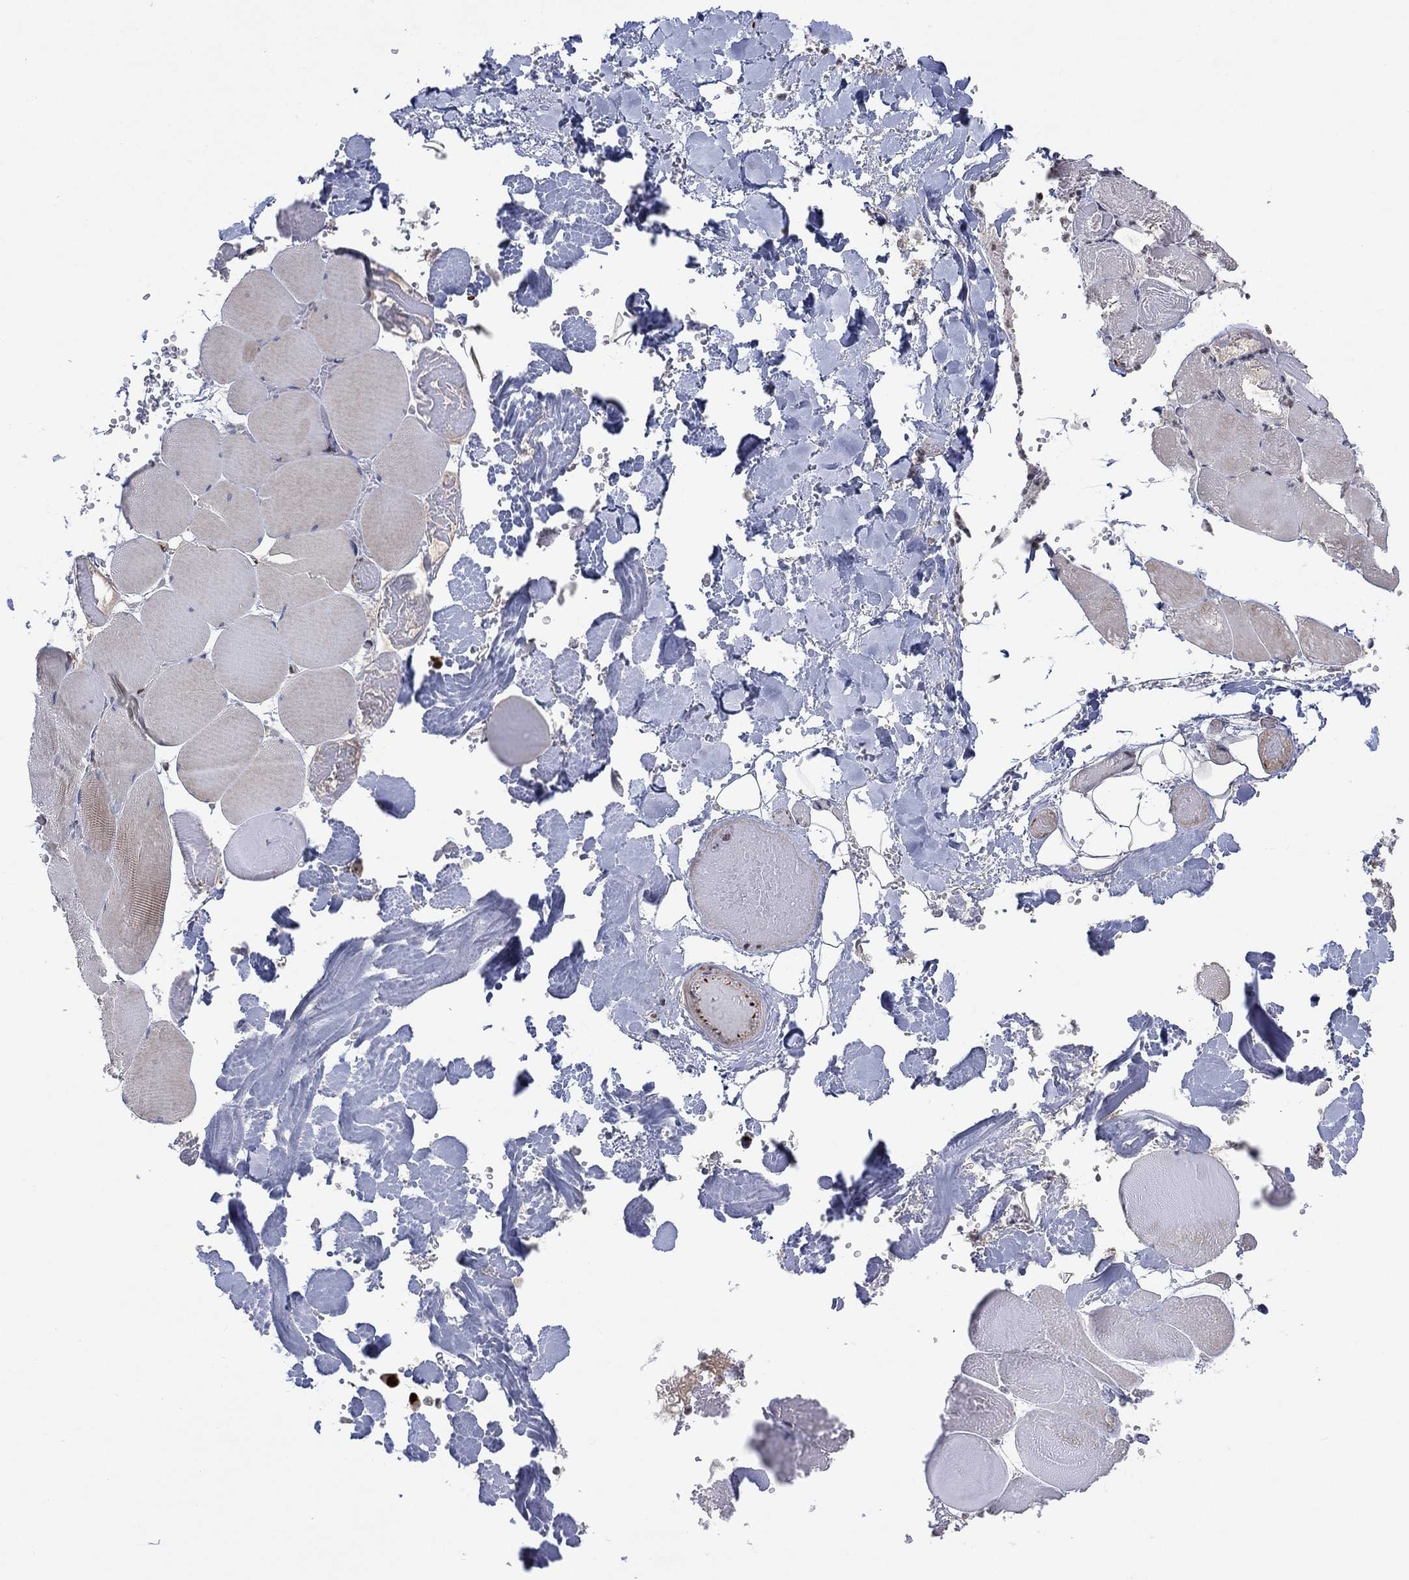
{"staining": {"intensity": "negative", "quantity": "none", "location": "none"}, "tissue": "skeletal muscle", "cell_type": "Myocytes", "image_type": "normal", "snomed": [{"axis": "morphology", "description": "Normal tissue, NOS"}, {"axis": "morphology", "description": "Malignant melanoma, Metastatic site"}, {"axis": "topography", "description": "Skeletal muscle"}], "caption": "Immunohistochemical staining of benign skeletal muscle shows no significant expression in myocytes. (DAB immunohistochemistry (IHC), high magnification).", "gene": "FLI1", "patient": {"sex": "male", "age": 50}}